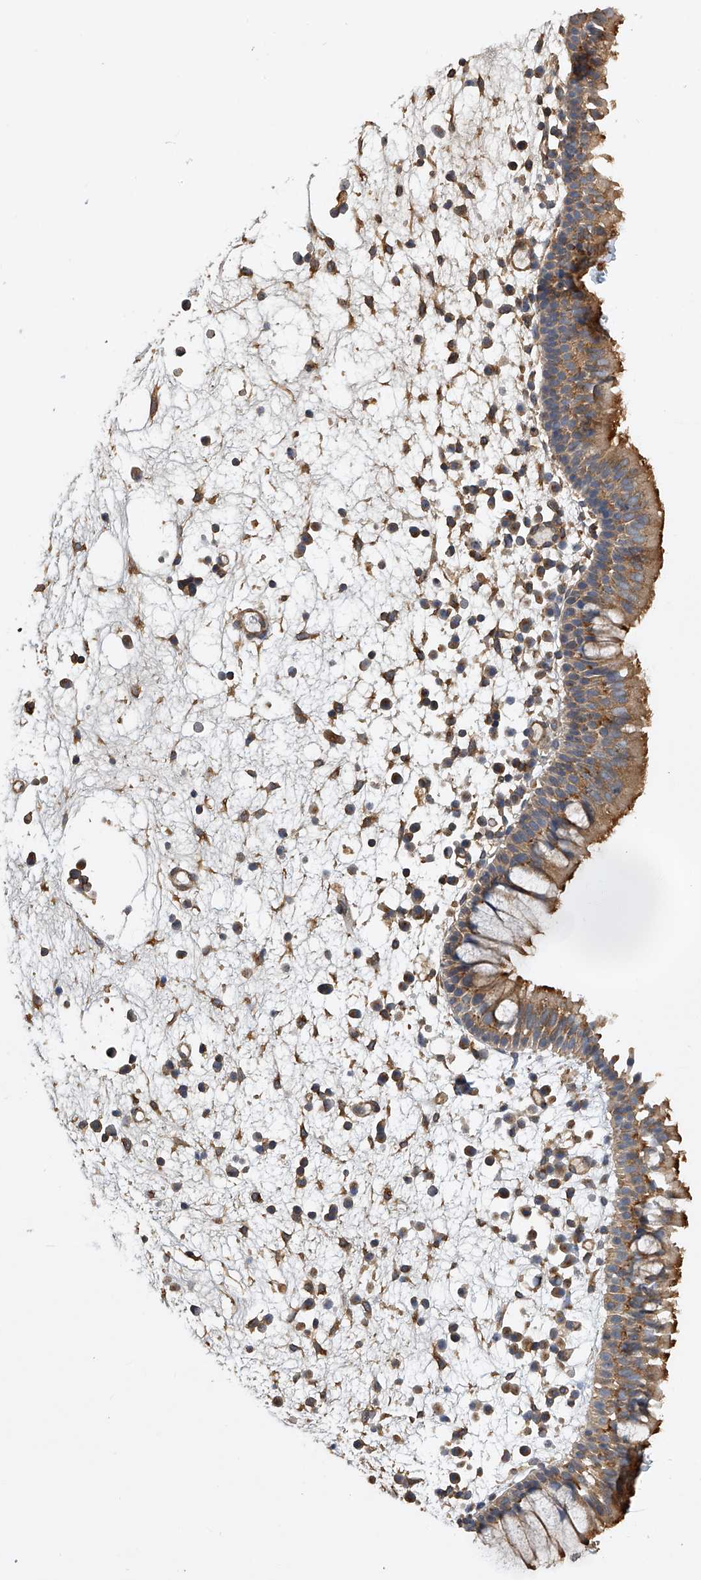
{"staining": {"intensity": "moderate", "quantity": ">75%", "location": "cytoplasmic/membranous"}, "tissue": "nasopharynx", "cell_type": "Respiratory epithelial cells", "image_type": "normal", "snomed": [{"axis": "morphology", "description": "Normal tissue, NOS"}, {"axis": "morphology", "description": "Inflammation, NOS"}, {"axis": "morphology", "description": "Malignant melanoma, Metastatic site"}, {"axis": "topography", "description": "Nasopharynx"}], "caption": "Protein staining demonstrates moderate cytoplasmic/membranous positivity in about >75% of respiratory epithelial cells in unremarkable nasopharynx. The protein is stained brown, and the nuclei are stained in blue (DAB (3,3'-diaminobenzidine) IHC with brightfield microscopy, high magnification).", "gene": "PTPRA", "patient": {"sex": "male", "age": 70}}